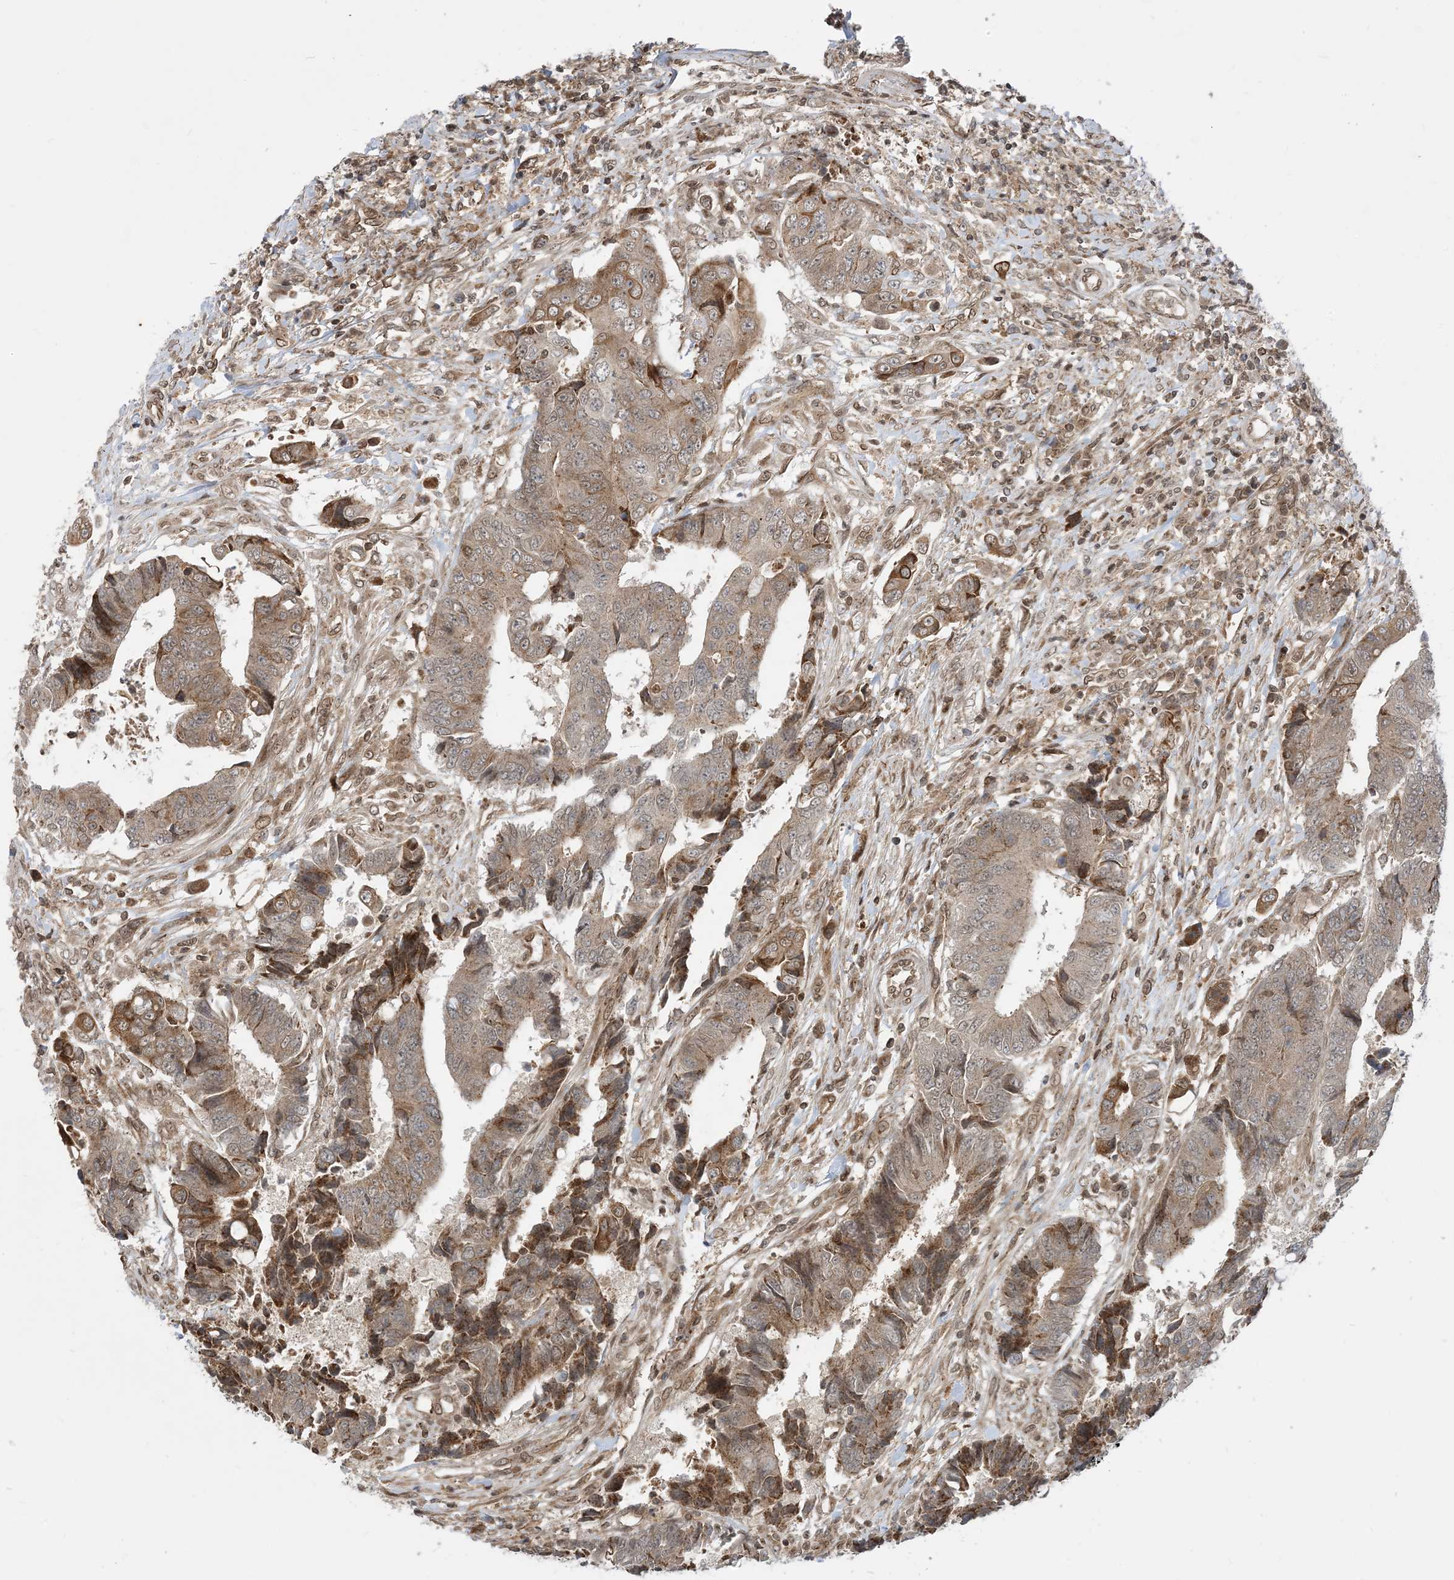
{"staining": {"intensity": "strong", "quantity": "25%-75%", "location": "cytoplasmic/membranous"}, "tissue": "colorectal cancer", "cell_type": "Tumor cells", "image_type": "cancer", "snomed": [{"axis": "morphology", "description": "Adenocarcinoma, NOS"}, {"axis": "topography", "description": "Rectum"}], "caption": "Protein staining displays strong cytoplasmic/membranous staining in approximately 25%-75% of tumor cells in colorectal cancer.", "gene": "CASP4", "patient": {"sex": "male", "age": 84}}